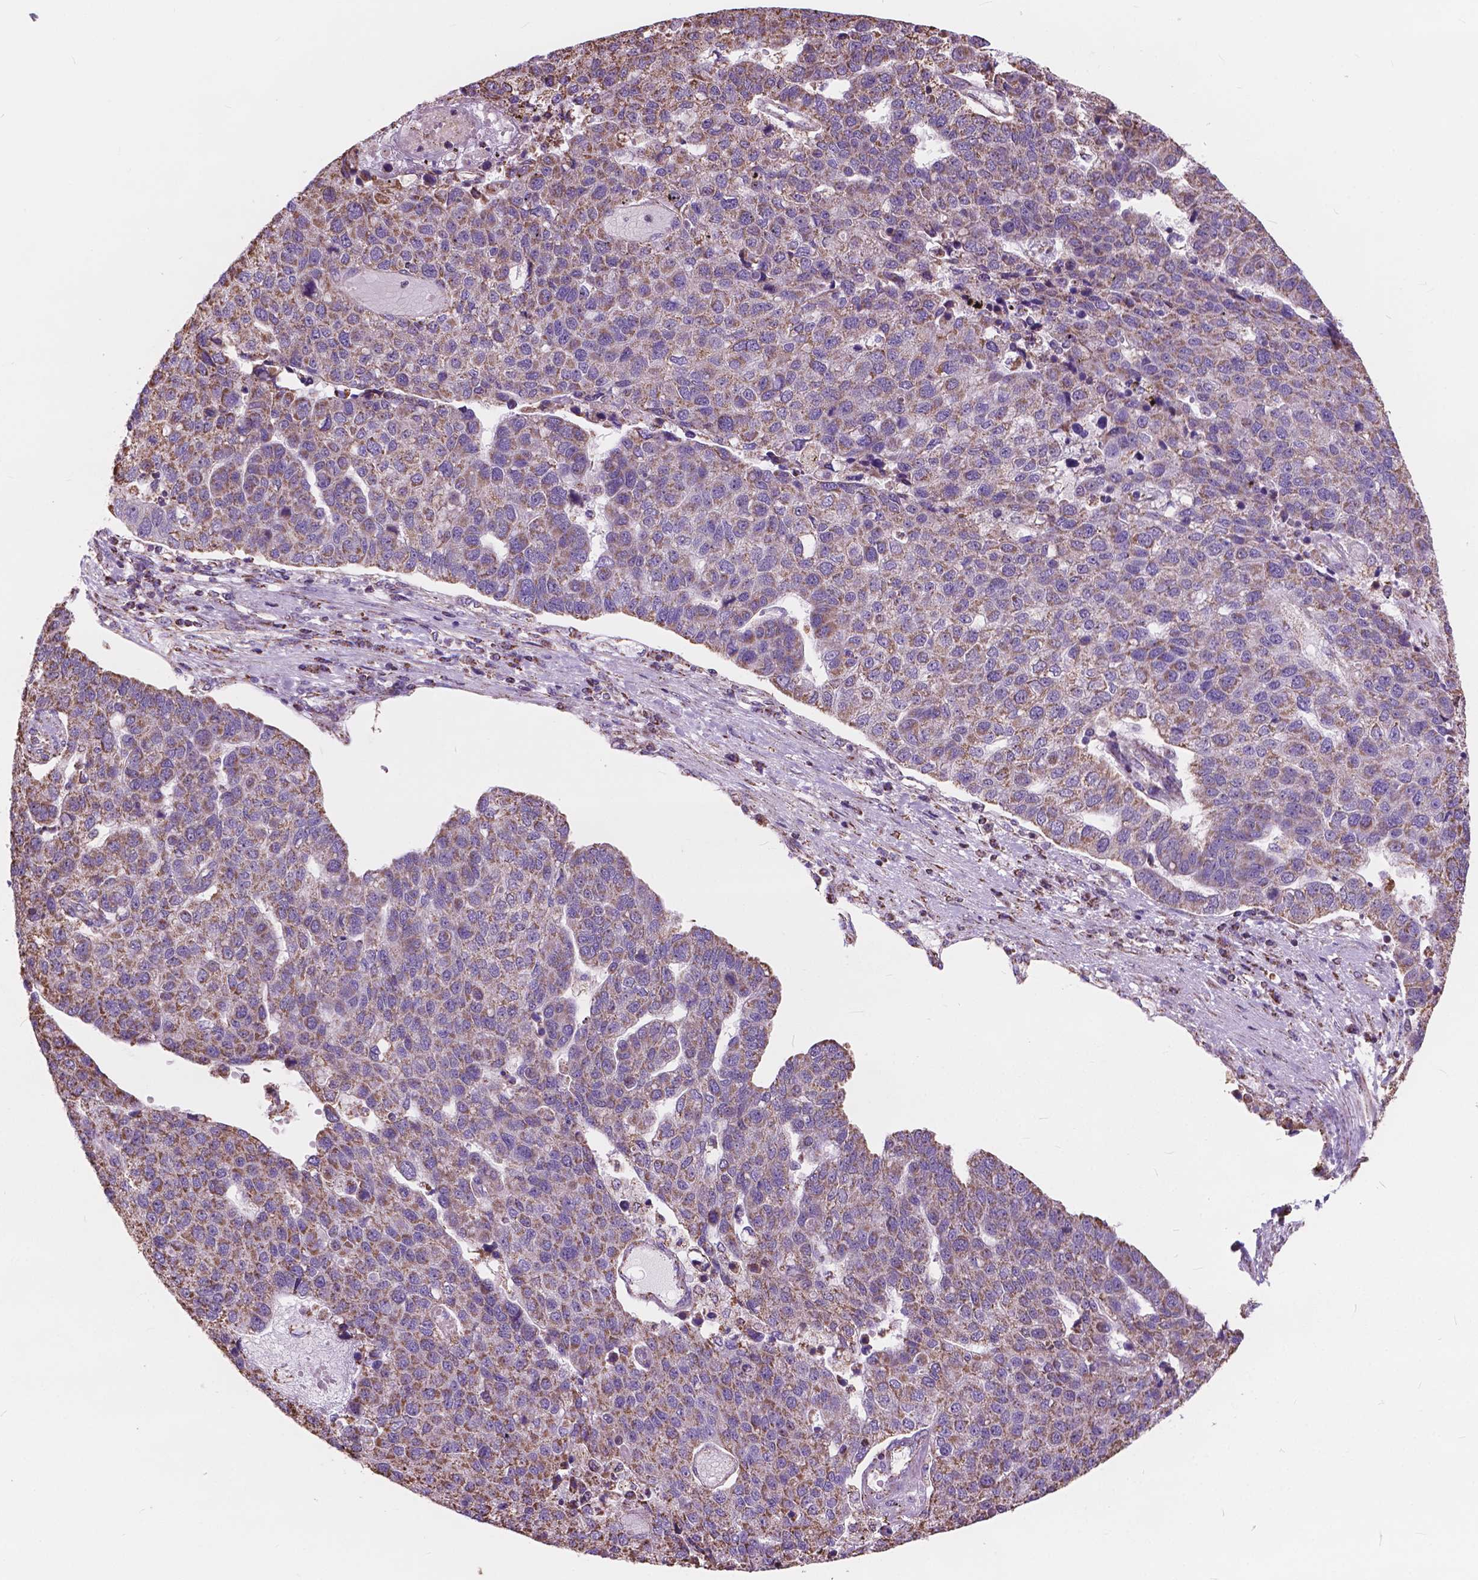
{"staining": {"intensity": "weak", "quantity": ">75%", "location": "cytoplasmic/membranous"}, "tissue": "pancreatic cancer", "cell_type": "Tumor cells", "image_type": "cancer", "snomed": [{"axis": "morphology", "description": "Adenocarcinoma, NOS"}, {"axis": "topography", "description": "Pancreas"}], "caption": "Immunohistochemical staining of pancreatic cancer shows low levels of weak cytoplasmic/membranous staining in approximately >75% of tumor cells.", "gene": "SCOC", "patient": {"sex": "female", "age": 61}}